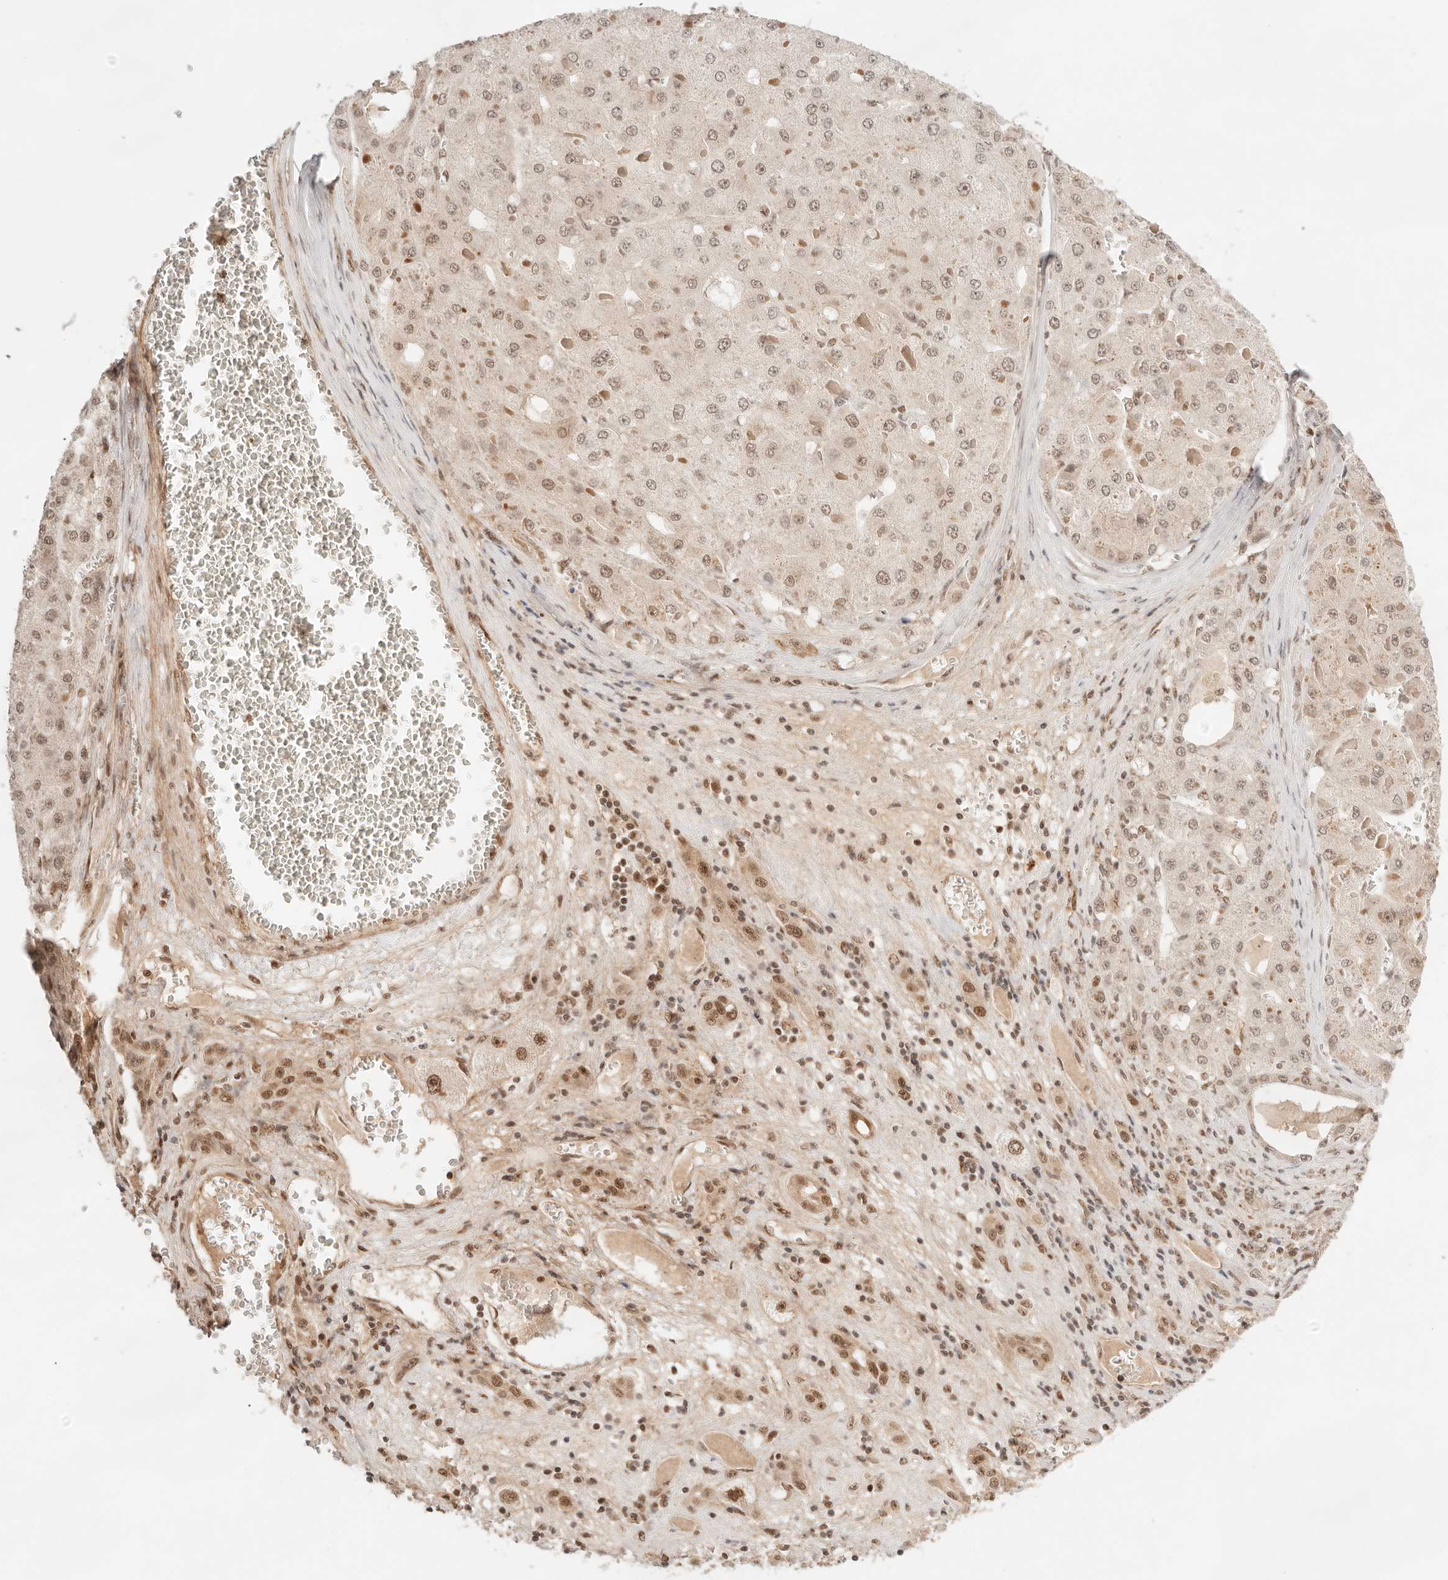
{"staining": {"intensity": "weak", "quantity": ">75%", "location": "nuclear"}, "tissue": "liver cancer", "cell_type": "Tumor cells", "image_type": "cancer", "snomed": [{"axis": "morphology", "description": "Carcinoma, Hepatocellular, NOS"}, {"axis": "topography", "description": "Liver"}], "caption": "Human liver hepatocellular carcinoma stained with a brown dye reveals weak nuclear positive expression in about >75% of tumor cells.", "gene": "GTF2E2", "patient": {"sex": "female", "age": 73}}